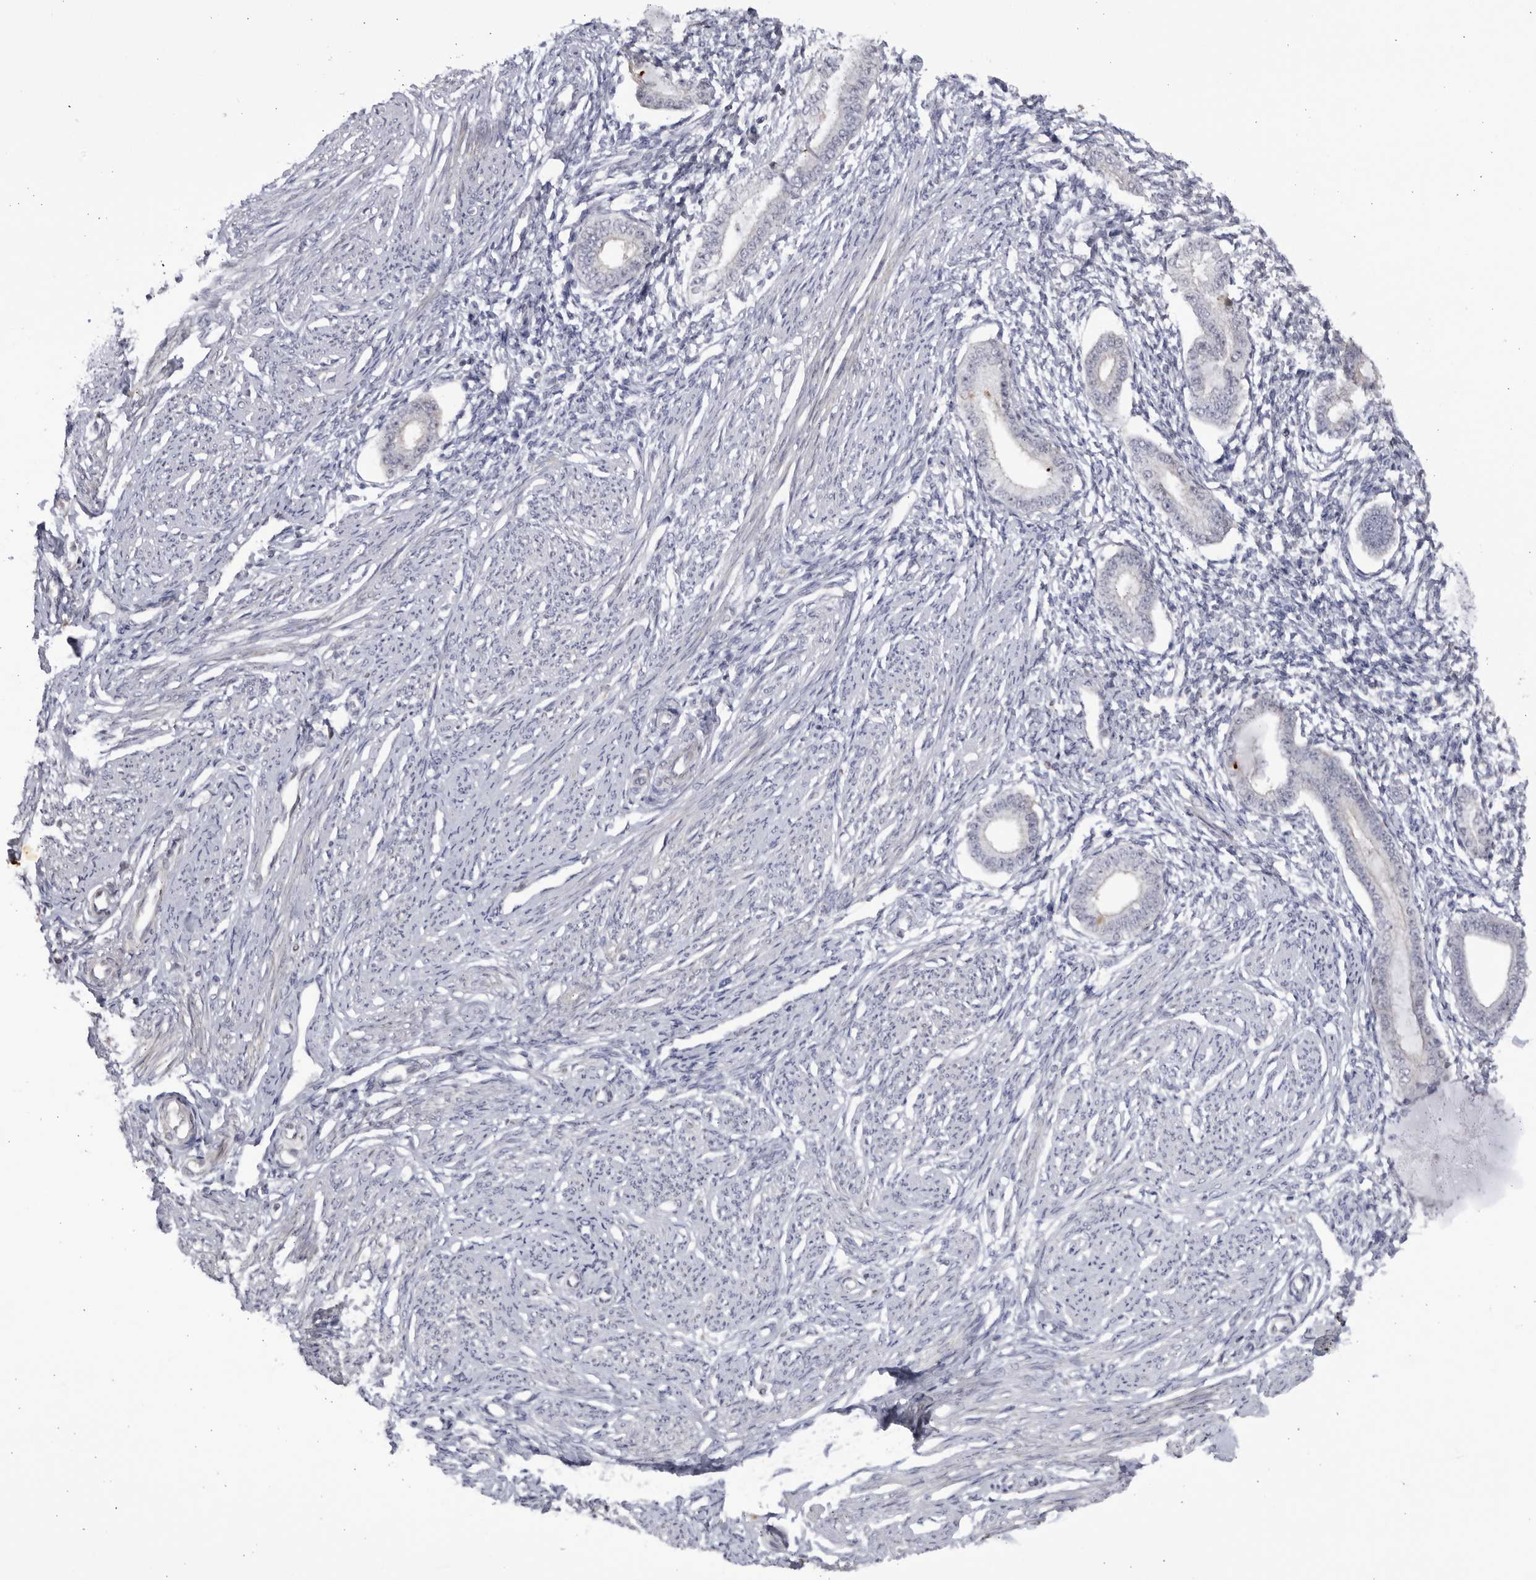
{"staining": {"intensity": "negative", "quantity": "none", "location": "none"}, "tissue": "endometrium", "cell_type": "Cells in endometrial stroma", "image_type": "normal", "snomed": [{"axis": "morphology", "description": "Normal tissue, NOS"}, {"axis": "topography", "description": "Endometrium"}], "caption": "IHC of normal endometrium shows no staining in cells in endometrial stroma.", "gene": "CNBD1", "patient": {"sex": "female", "age": 56}}